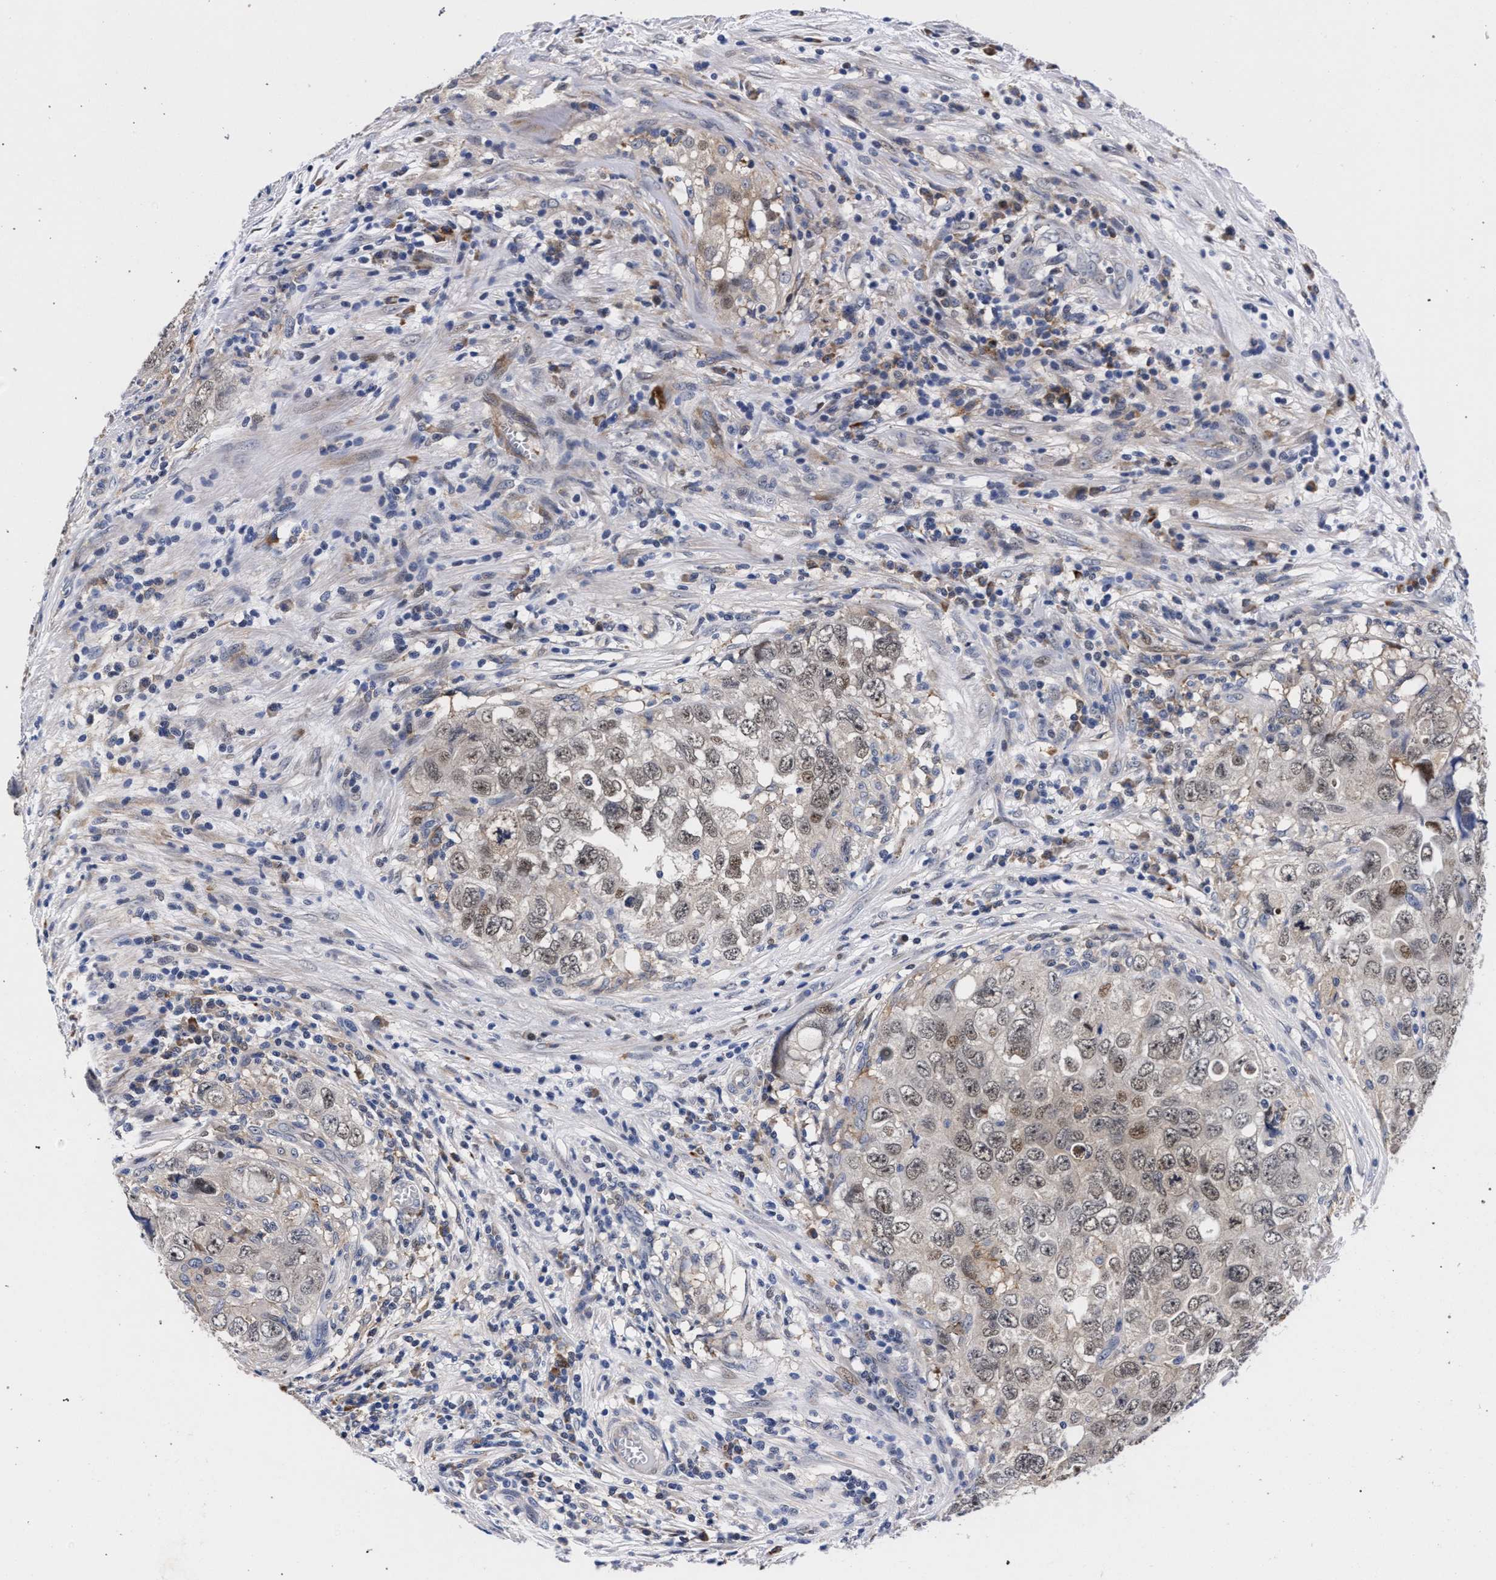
{"staining": {"intensity": "weak", "quantity": ">75%", "location": "nuclear"}, "tissue": "testis cancer", "cell_type": "Tumor cells", "image_type": "cancer", "snomed": [{"axis": "morphology", "description": "Seminoma, NOS"}, {"axis": "morphology", "description": "Carcinoma, Embryonal, NOS"}, {"axis": "topography", "description": "Testis"}], "caption": "This is a micrograph of immunohistochemistry staining of testis cancer, which shows weak staining in the nuclear of tumor cells.", "gene": "ZNF462", "patient": {"sex": "male", "age": 43}}